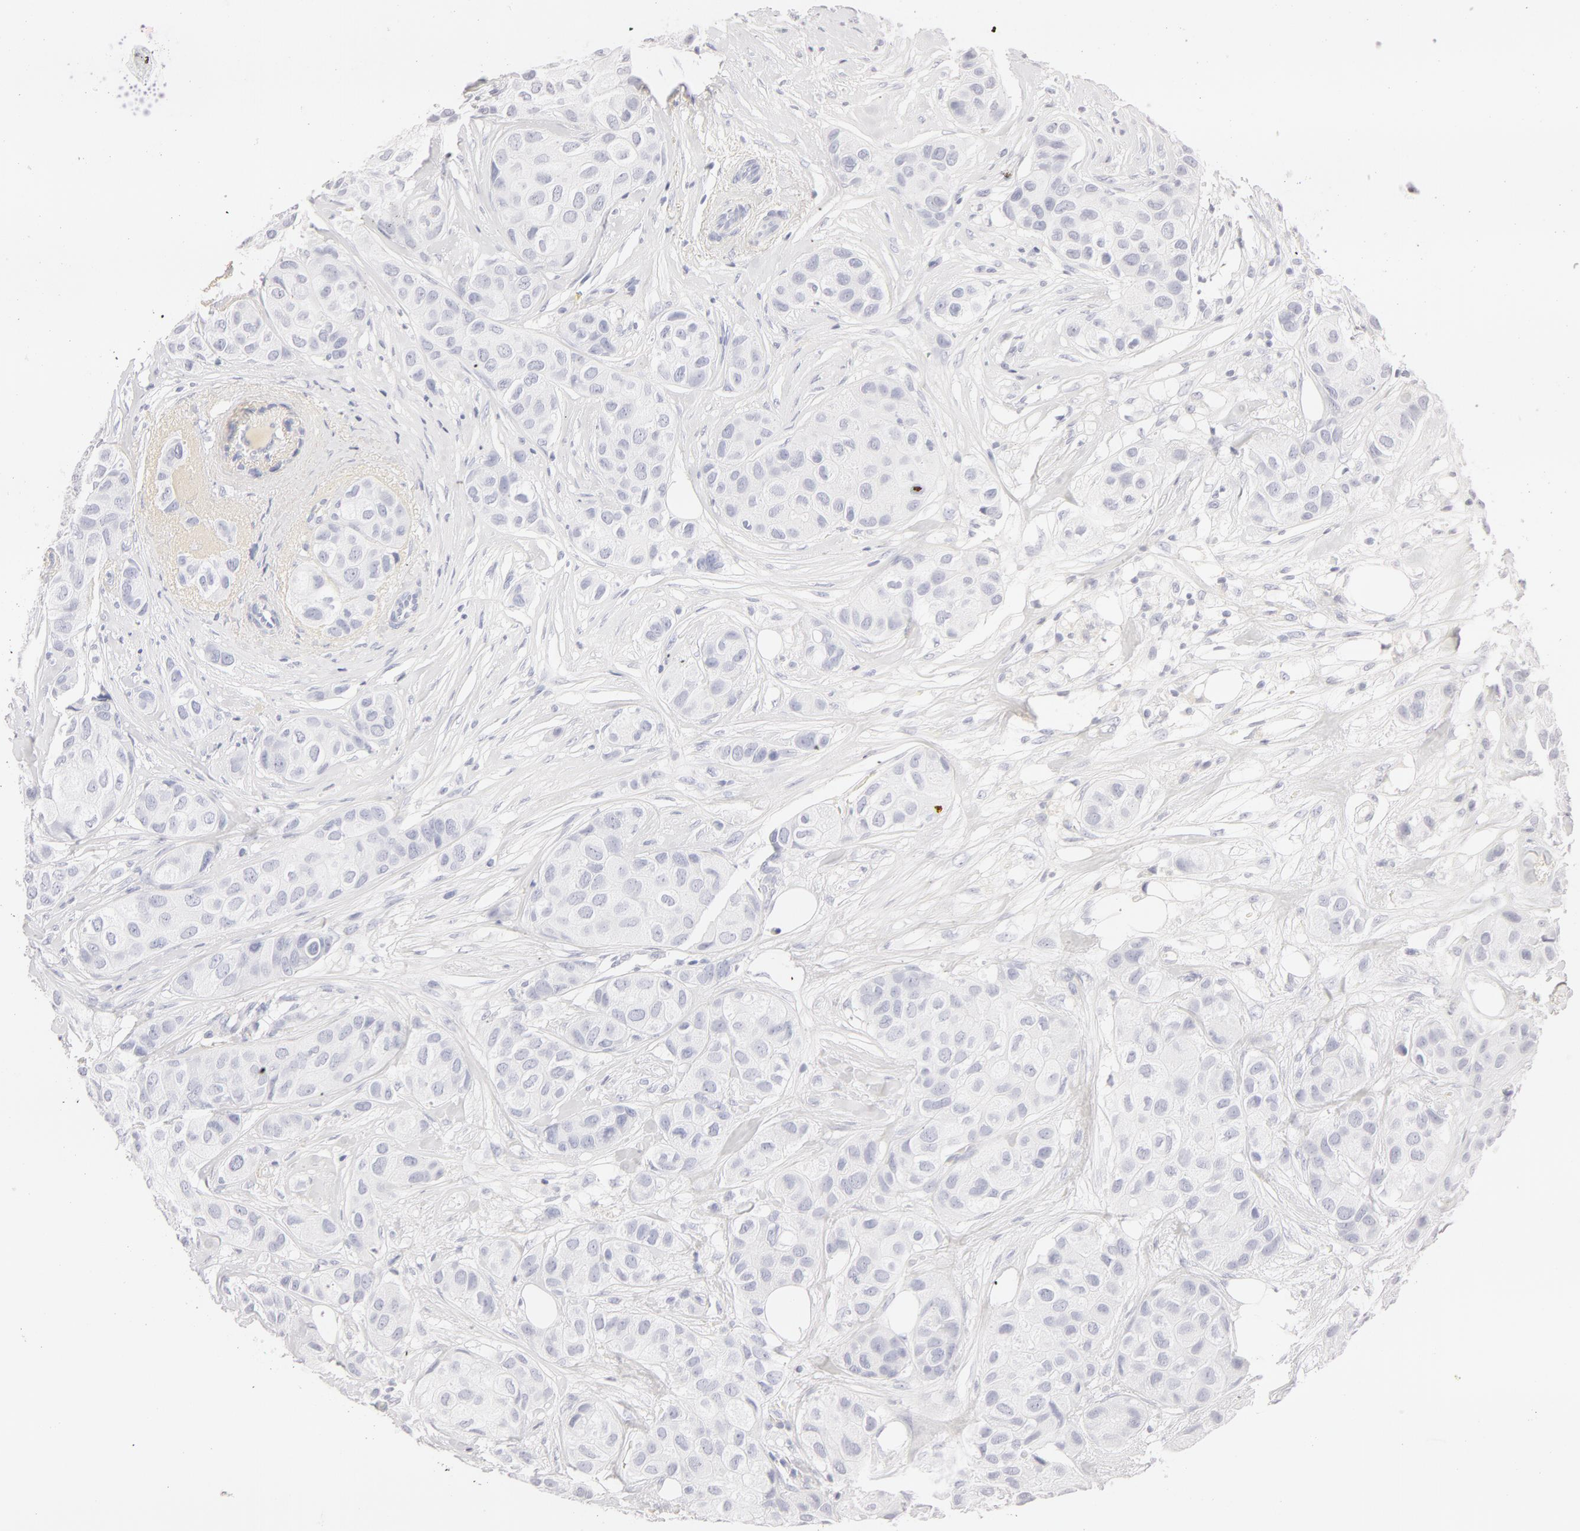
{"staining": {"intensity": "negative", "quantity": "none", "location": "none"}, "tissue": "breast cancer", "cell_type": "Tumor cells", "image_type": "cancer", "snomed": [{"axis": "morphology", "description": "Duct carcinoma"}, {"axis": "topography", "description": "Breast"}], "caption": "DAB (3,3'-diaminobenzidine) immunohistochemical staining of breast cancer shows no significant expression in tumor cells.", "gene": "LGALS7B", "patient": {"sex": "female", "age": 68}}